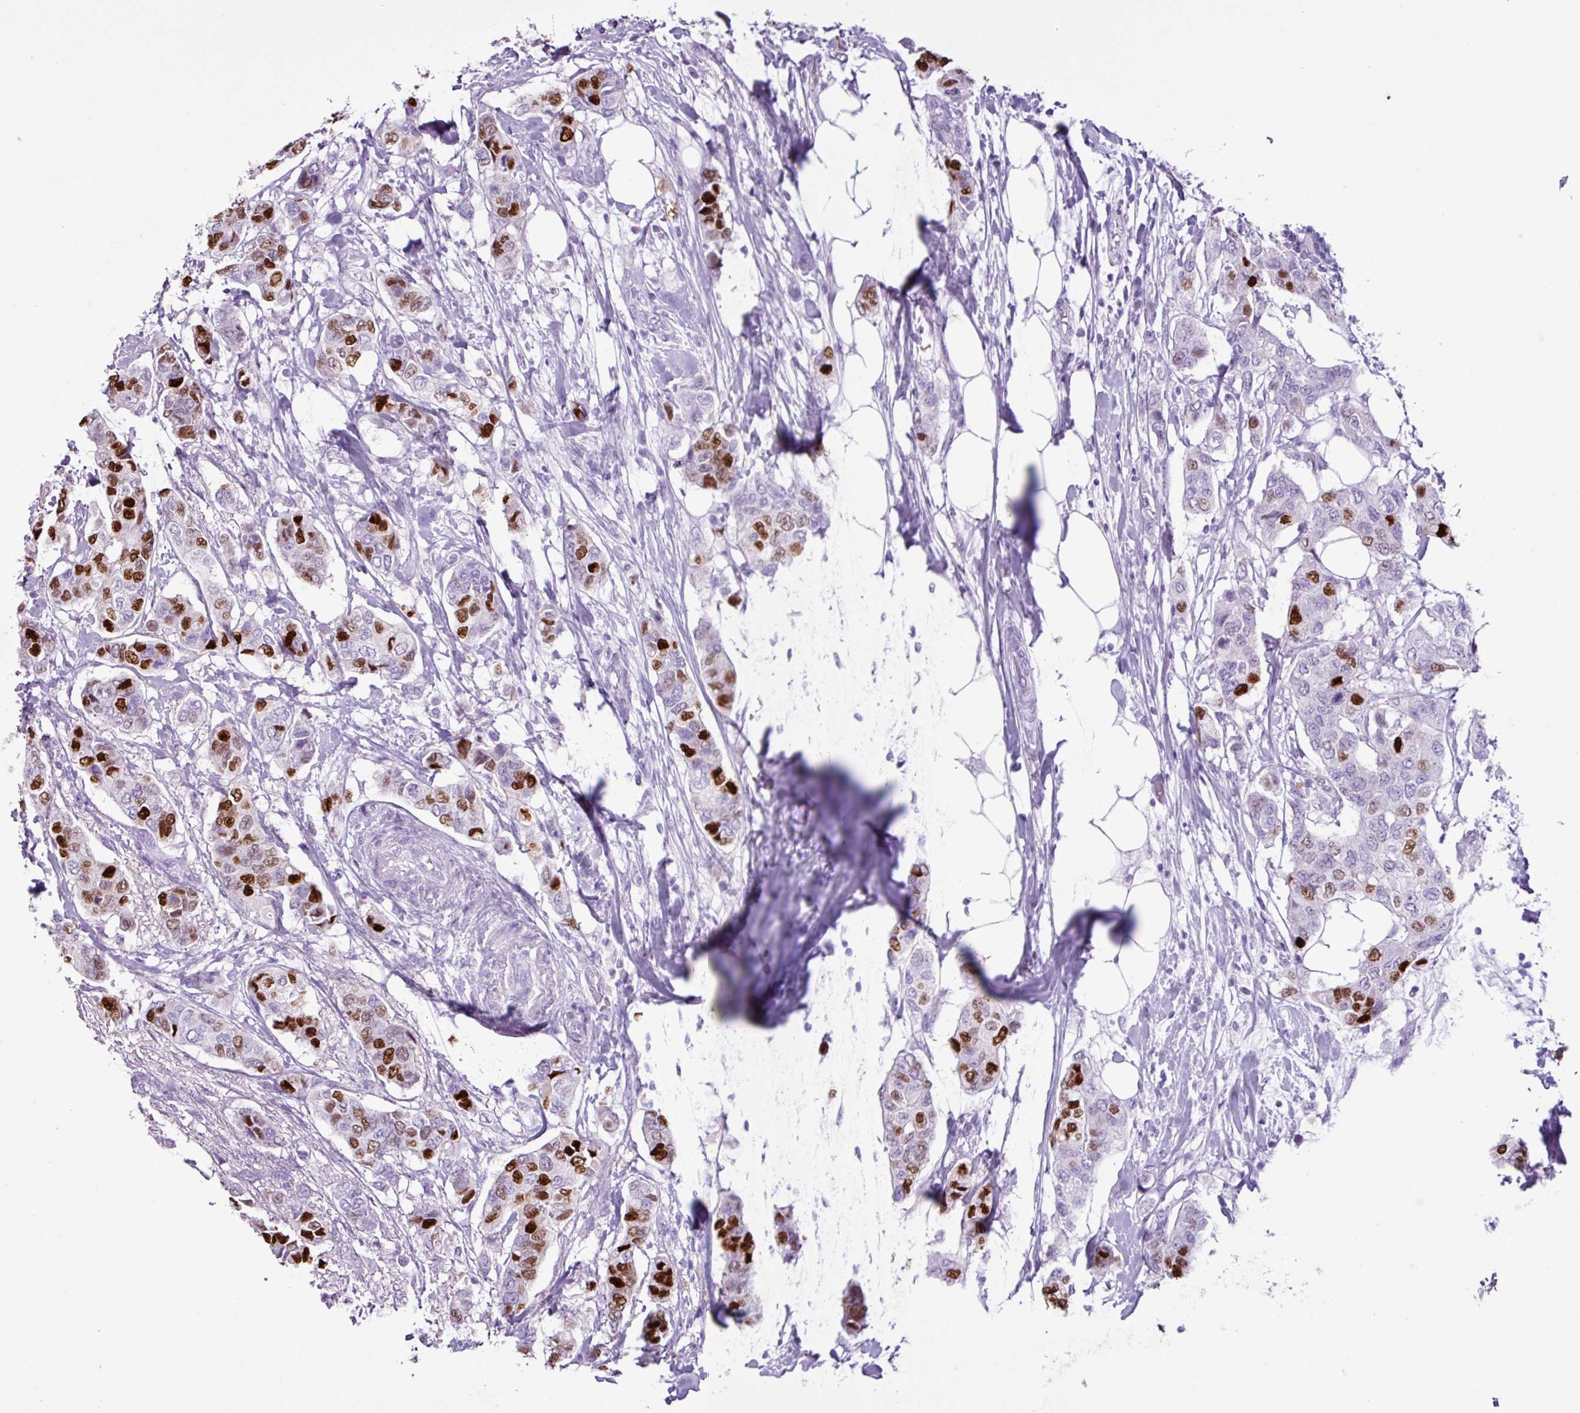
{"staining": {"intensity": "strong", "quantity": "25%-75%", "location": "nuclear"}, "tissue": "breast cancer", "cell_type": "Tumor cells", "image_type": "cancer", "snomed": [{"axis": "morphology", "description": "Lobular carcinoma"}, {"axis": "topography", "description": "Breast"}], "caption": "The micrograph displays staining of breast lobular carcinoma, revealing strong nuclear protein staining (brown color) within tumor cells. The staining was performed using DAB to visualize the protein expression in brown, while the nuclei were stained in blue with hematoxylin (Magnification: 20x).", "gene": "PGR", "patient": {"sex": "female", "age": 51}}